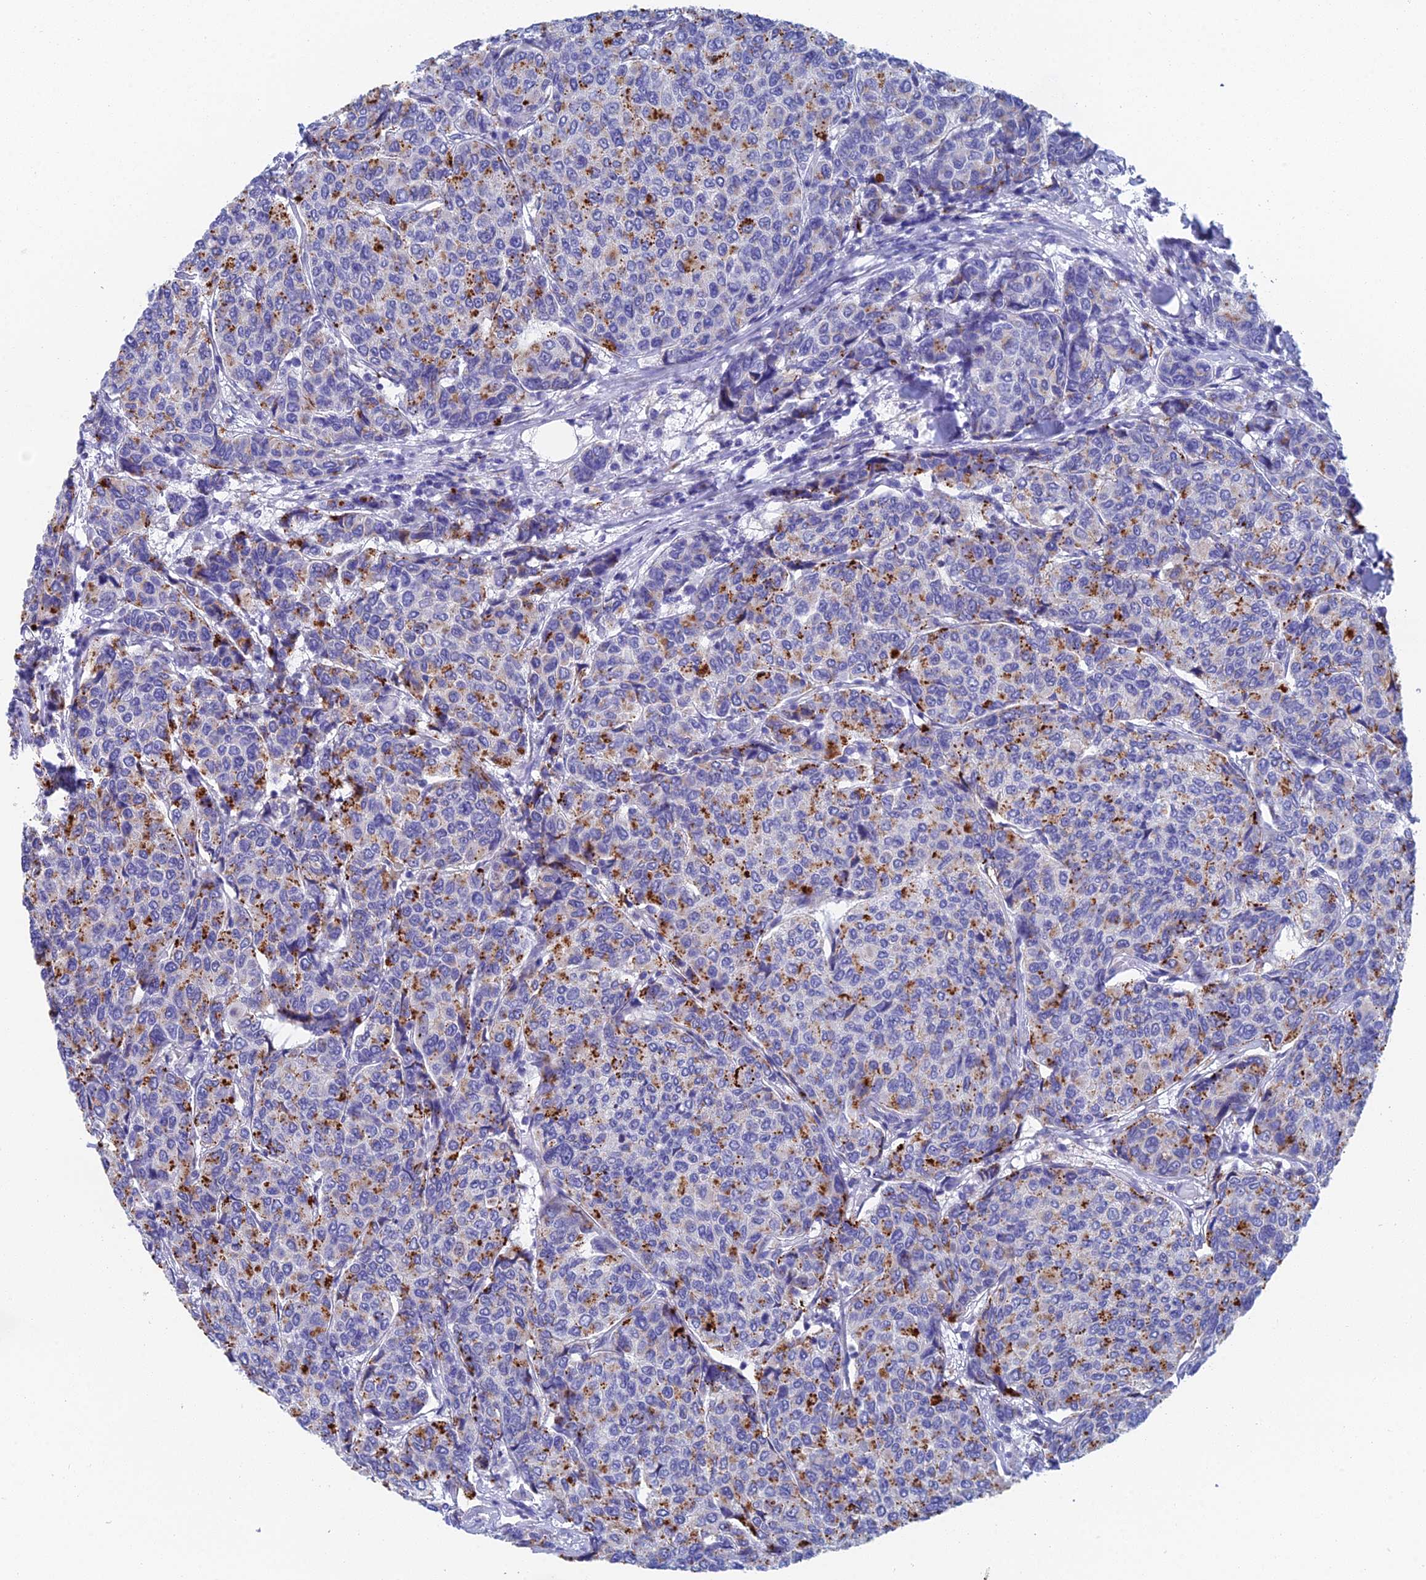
{"staining": {"intensity": "moderate", "quantity": "<25%", "location": "cytoplasmic/membranous"}, "tissue": "breast cancer", "cell_type": "Tumor cells", "image_type": "cancer", "snomed": [{"axis": "morphology", "description": "Duct carcinoma"}, {"axis": "topography", "description": "Breast"}], "caption": "IHC image of neoplastic tissue: human breast infiltrating ductal carcinoma stained using IHC demonstrates low levels of moderate protein expression localized specifically in the cytoplasmic/membranous of tumor cells, appearing as a cytoplasmic/membranous brown color.", "gene": "CFAP210", "patient": {"sex": "female", "age": 55}}